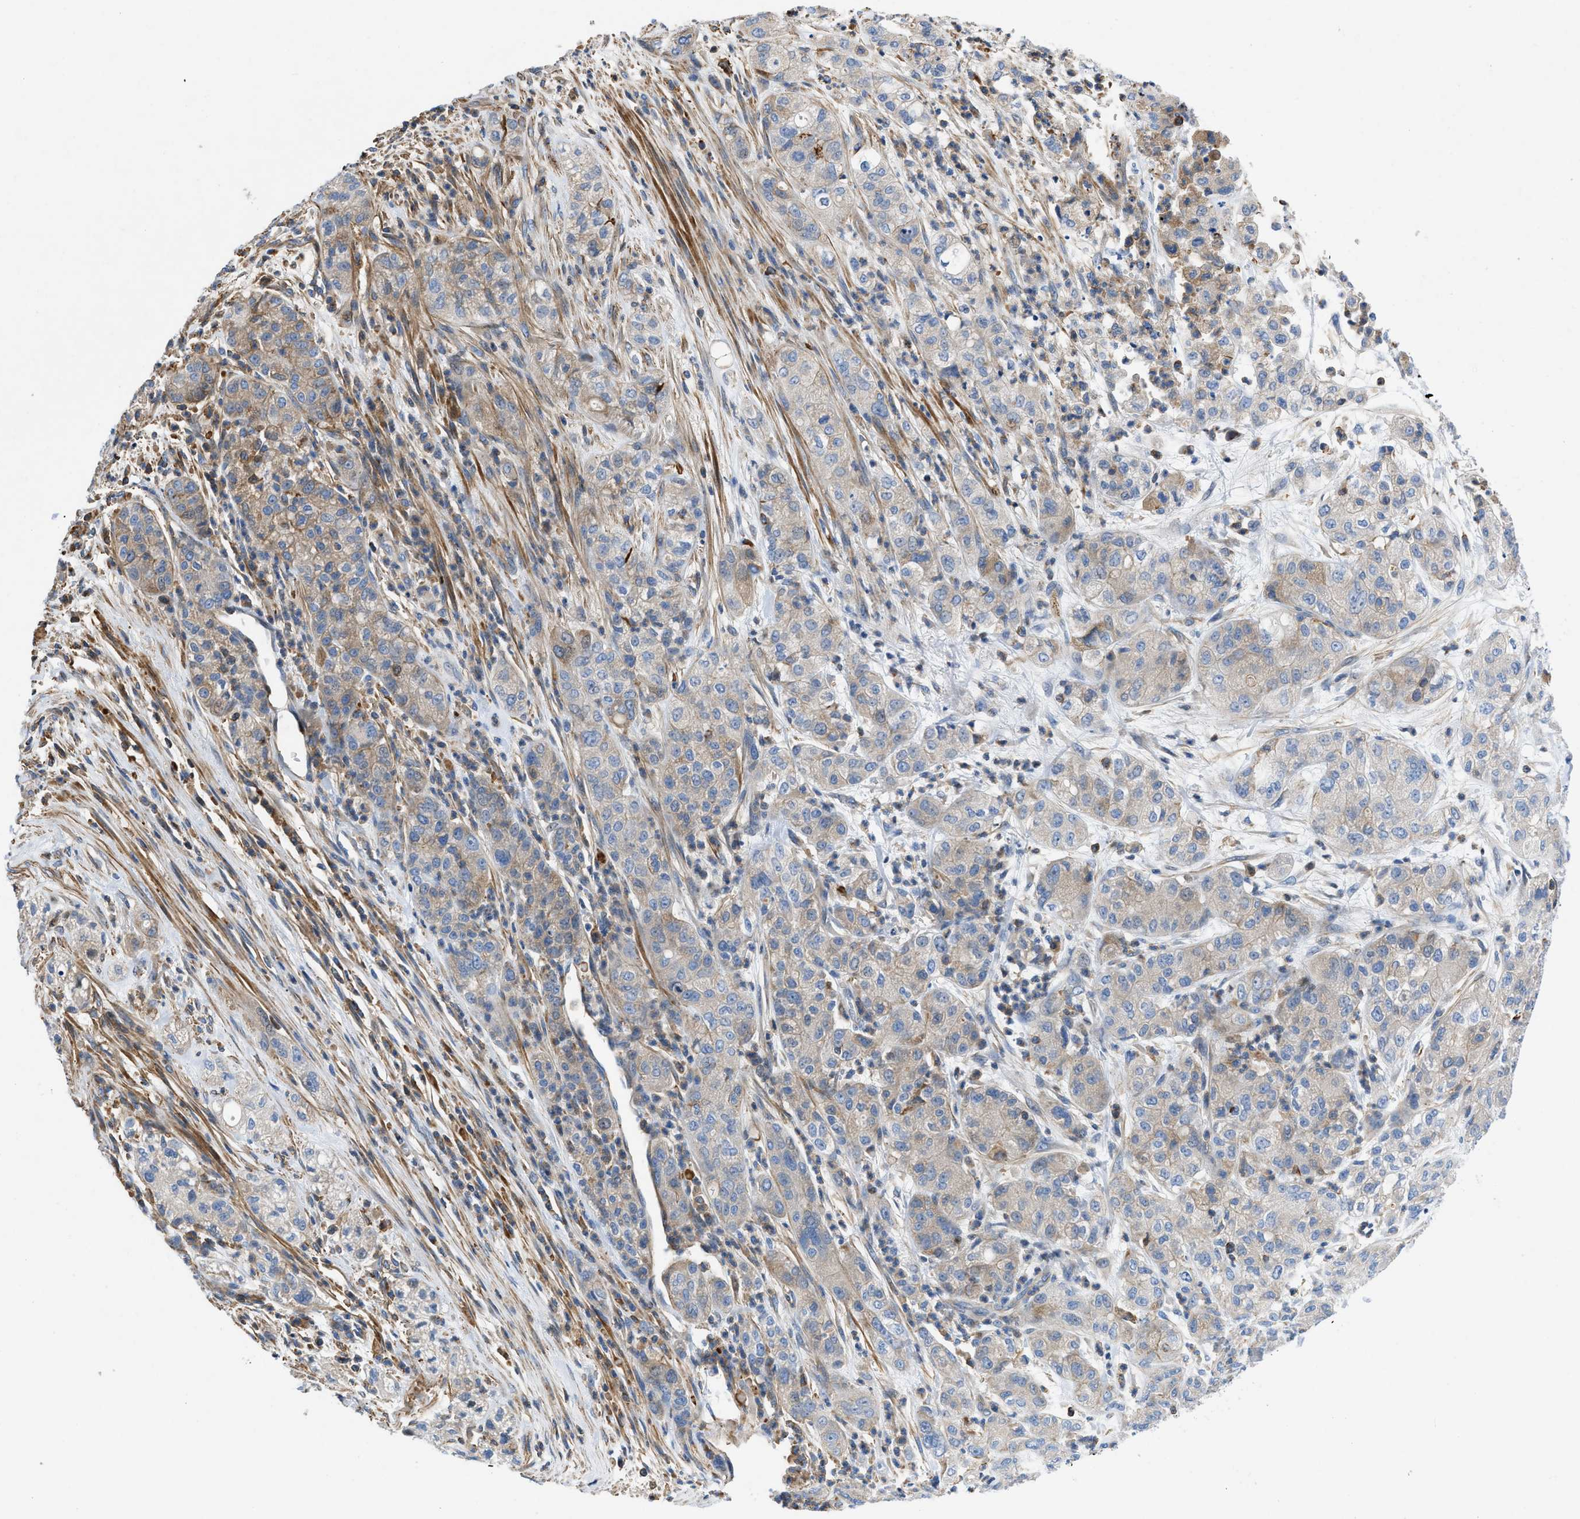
{"staining": {"intensity": "weak", "quantity": "<25%", "location": "cytoplasmic/membranous"}, "tissue": "pancreatic cancer", "cell_type": "Tumor cells", "image_type": "cancer", "snomed": [{"axis": "morphology", "description": "Adenocarcinoma, NOS"}, {"axis": "topography", "description": "Pancreas"}], "caption": "Protein analysis of pancreatic cancer exhibits no significant expression in tumor cells. (Immunohistochemistry (ihc), brightfield microscopy, high magnification).", "gene": "ATP6V0D1", "patient": {"sex": "female", "age": 78}}